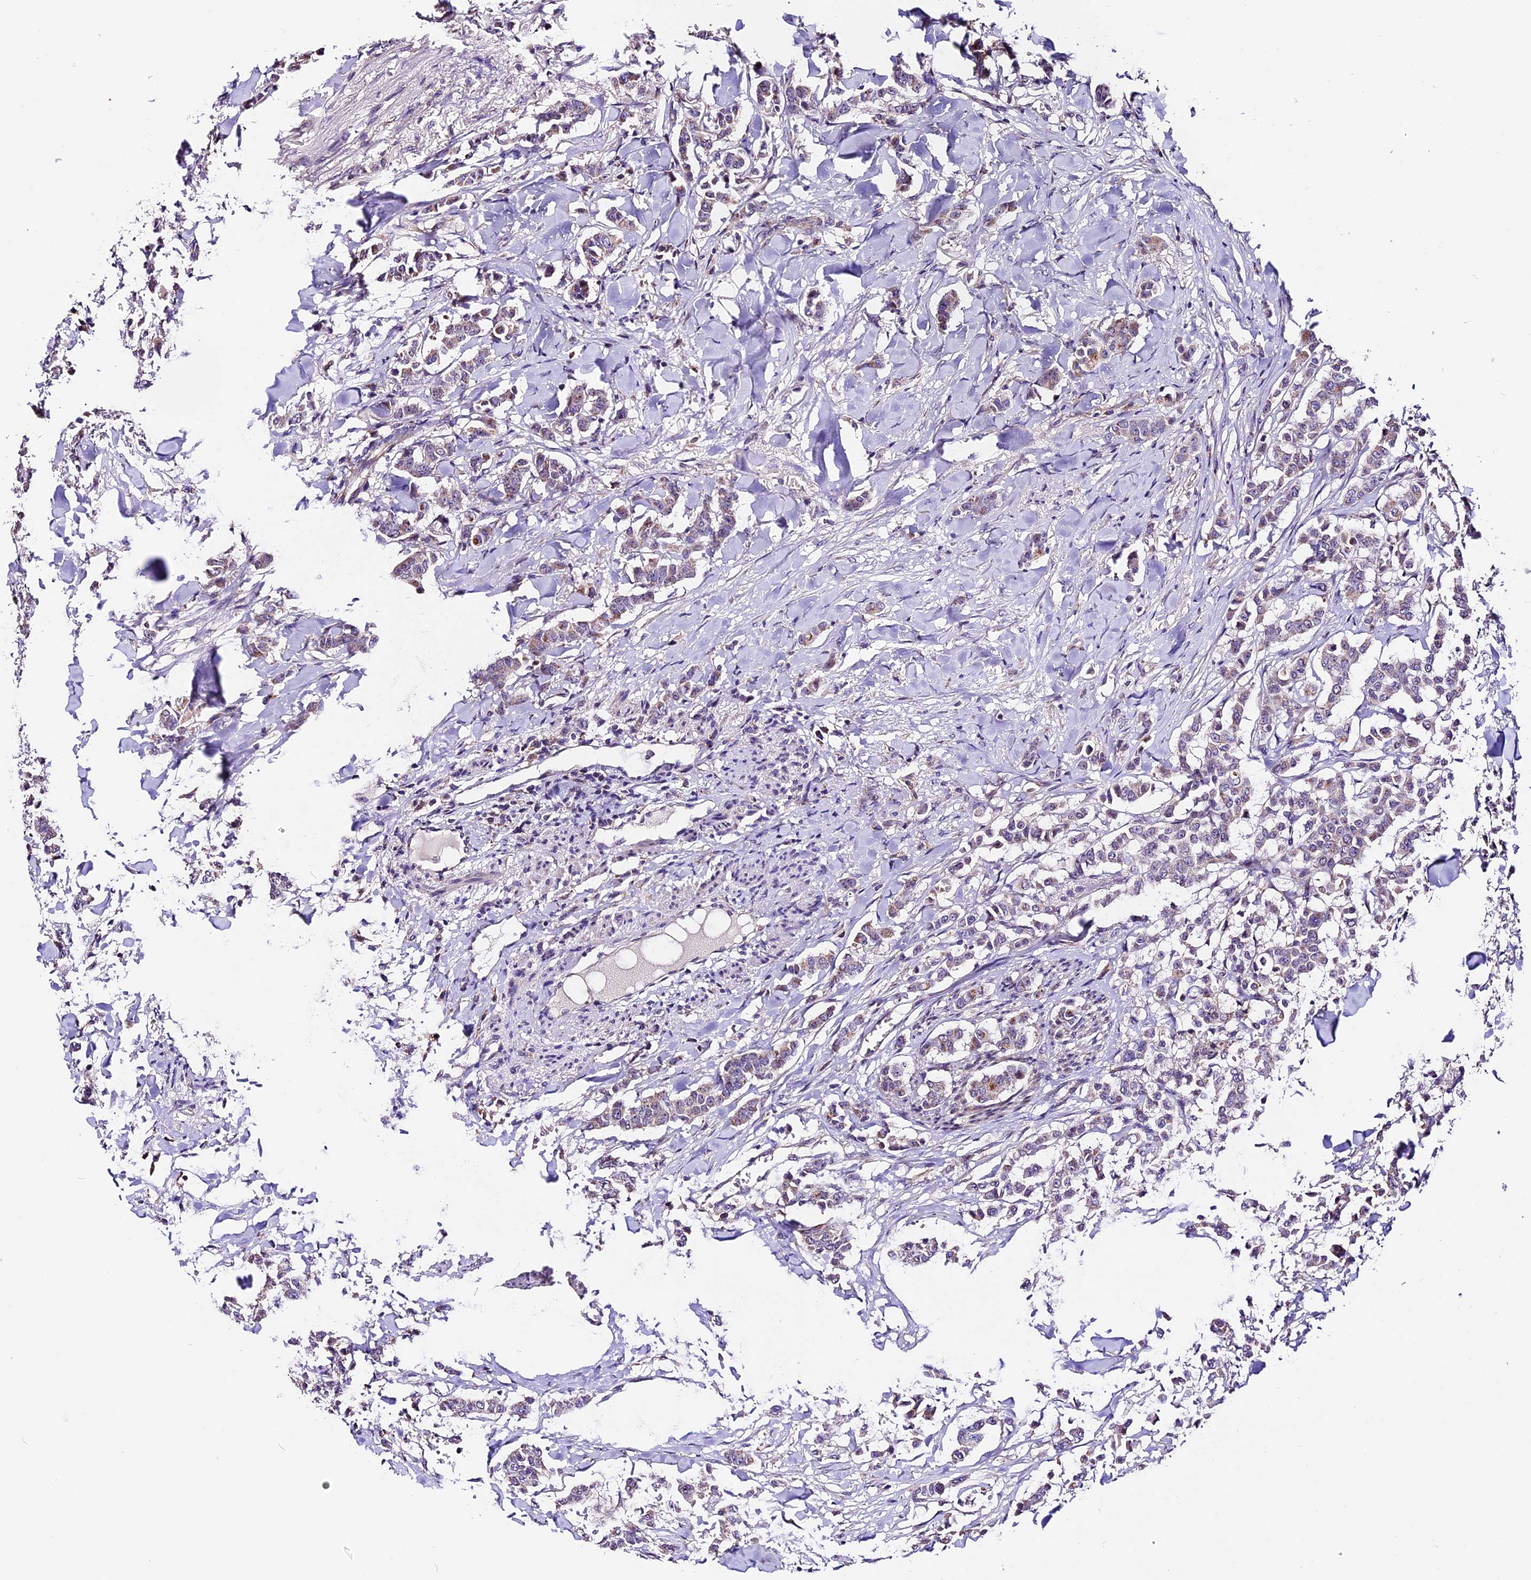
{"staining": {"intensity": "weak", "quantity": "25%-75%", "location": "cytoplasmic/membranous"}, "tissue": "breast cancer", "cell_type": "Tumor cells", "image_type": "cancer", "snomed": [{"axis": "morphology", "description": "Duct carcinoma"}, {"axis": "topography", "description": "Breast"}], "caption": "Weak cytoplasmic/membranous protein staining is seen in about 25%-75% of tumor cells in breast invasive ductal carcinoma.", "gene": "DDX28", "patient": {"sex": "female", "age": 40}}